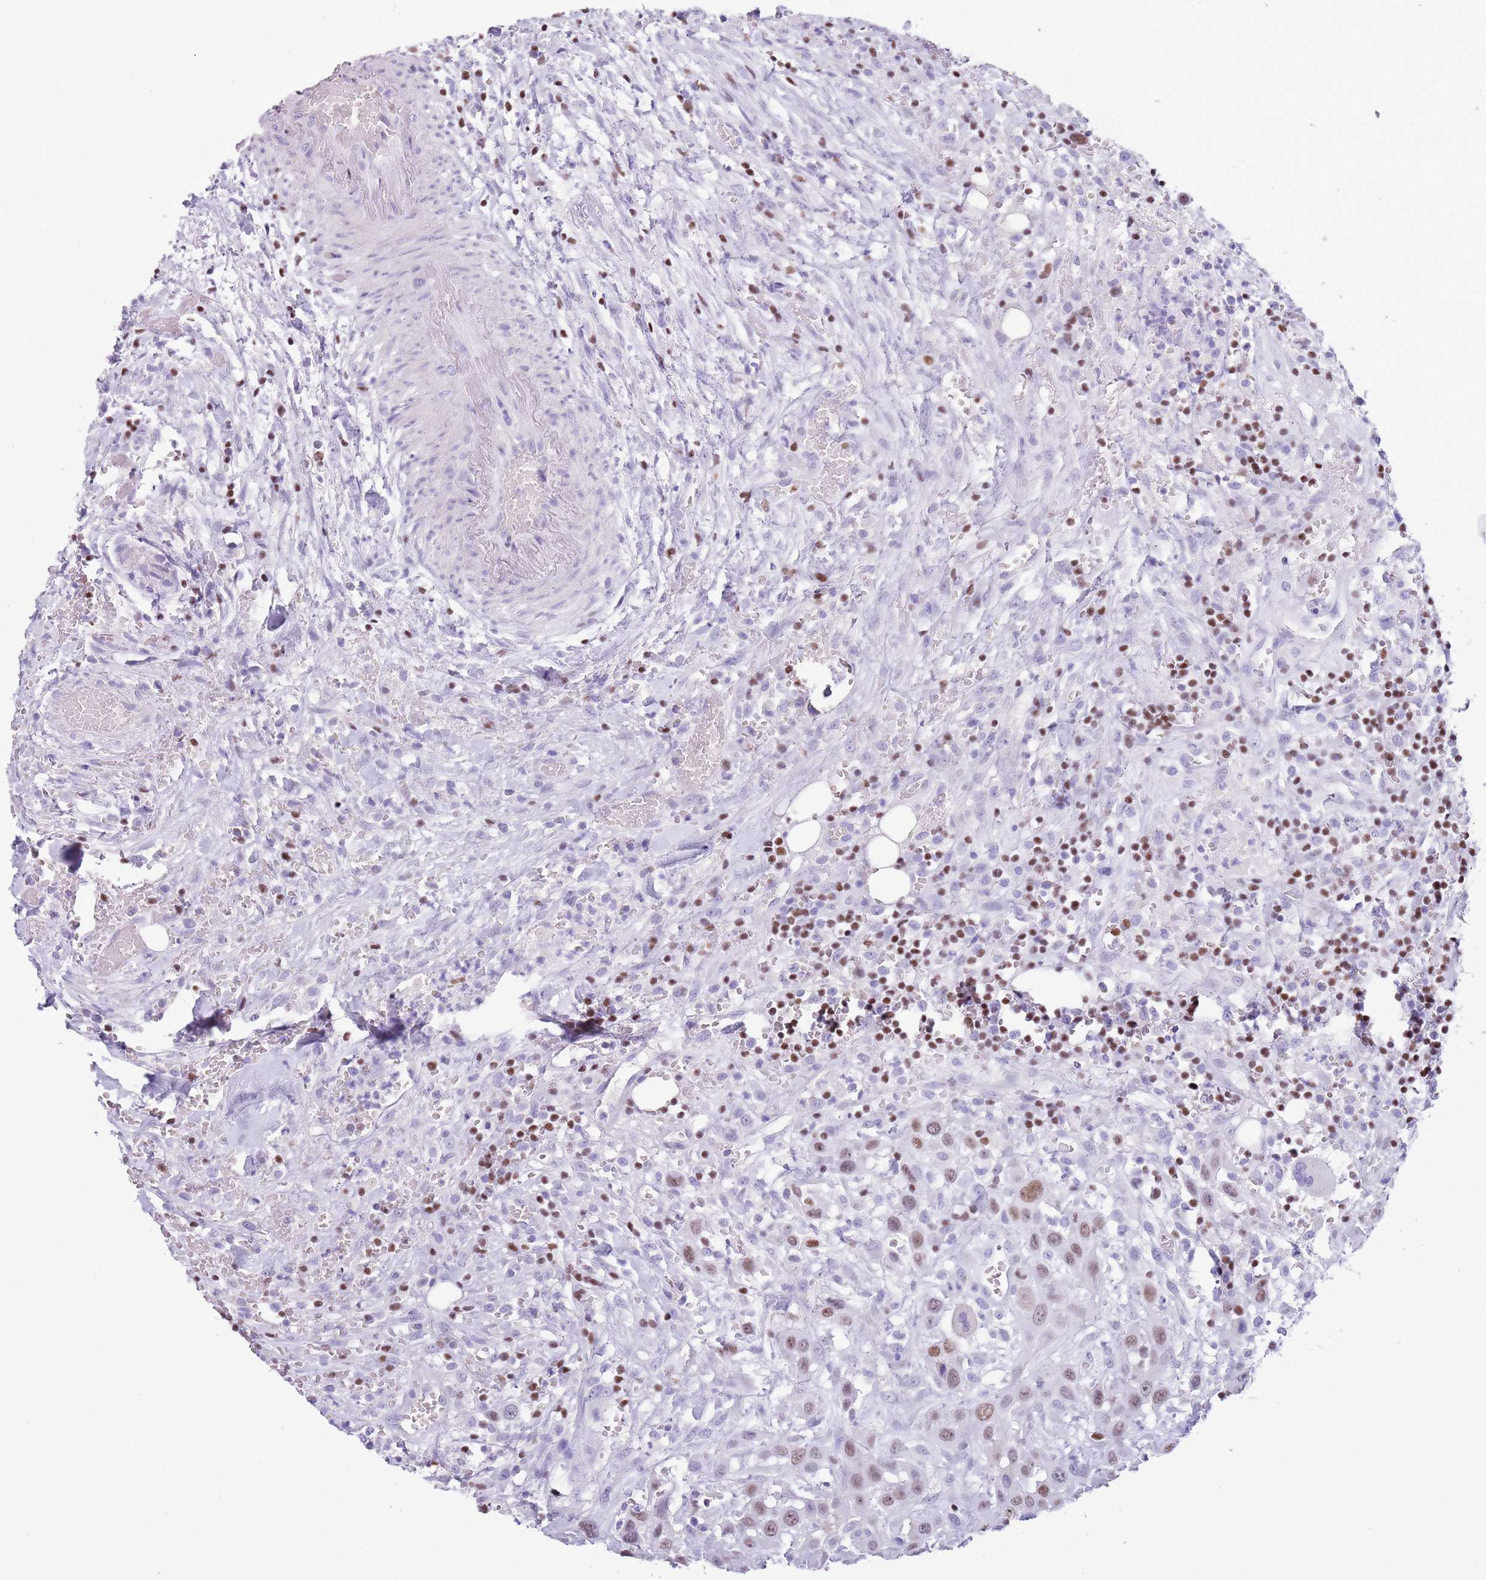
{"staining": {"intensity": "moderate", "quantity": ">75%", "location": "nuclear"}, "tissue": "head and neck cancer", "cell_type": "Tumor cells", "image_type": "cancer", "snomed": [{"axis": "morphology", "description": "Squamous cell carcinoma, NOS"}, {"axis": "topography", "description": "Head-Neck"}], "caption": "Moderate nuclear positivity for a protein is appreciated in approximately >75% of tumor cells of head and neck cancer using IHC.", "gene": "BCL11B", "patient": {"sex": "male", "age": 81}}